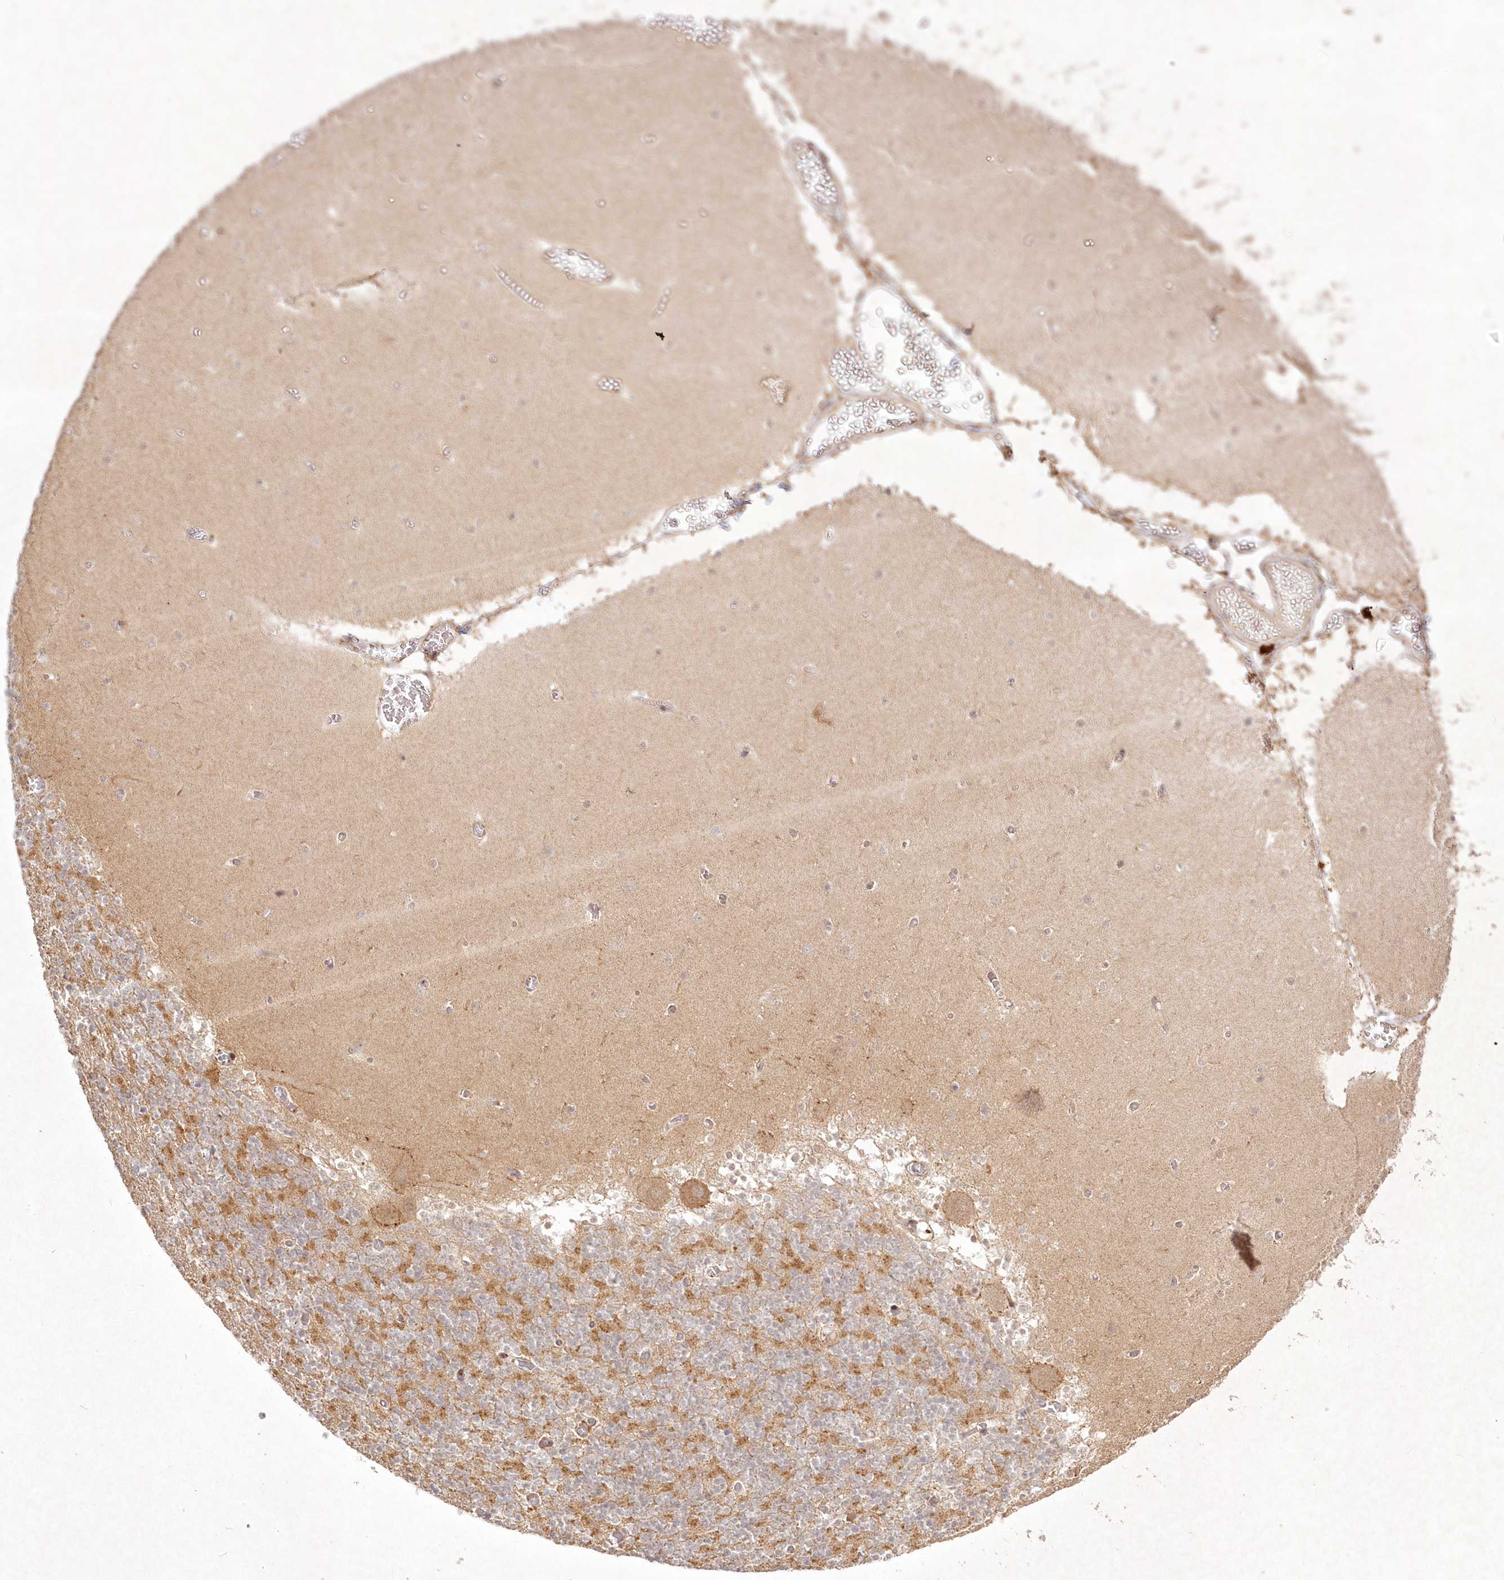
{"staining": {"intensity": "moderate", "quantity": "25%-75%", "location": "cytoplasmic/membranous"}, "tissue": "cerebellum", "cell_type": "Cells in granular layer", "image_type": "normal", "snomed": [{"axis": "morphology", "description": "Normal tissue, NOS"}, {"axis": "topography", "description": "Cerebellum"}], "caption": "Cells in granular layer show medium levels of moderate cytoplasmic/membranous staining in about 25%-75% of cells in normal human cerebellum.", "gene": "TOGARAM2", "patient": {"sex": "female", "age": 28}}